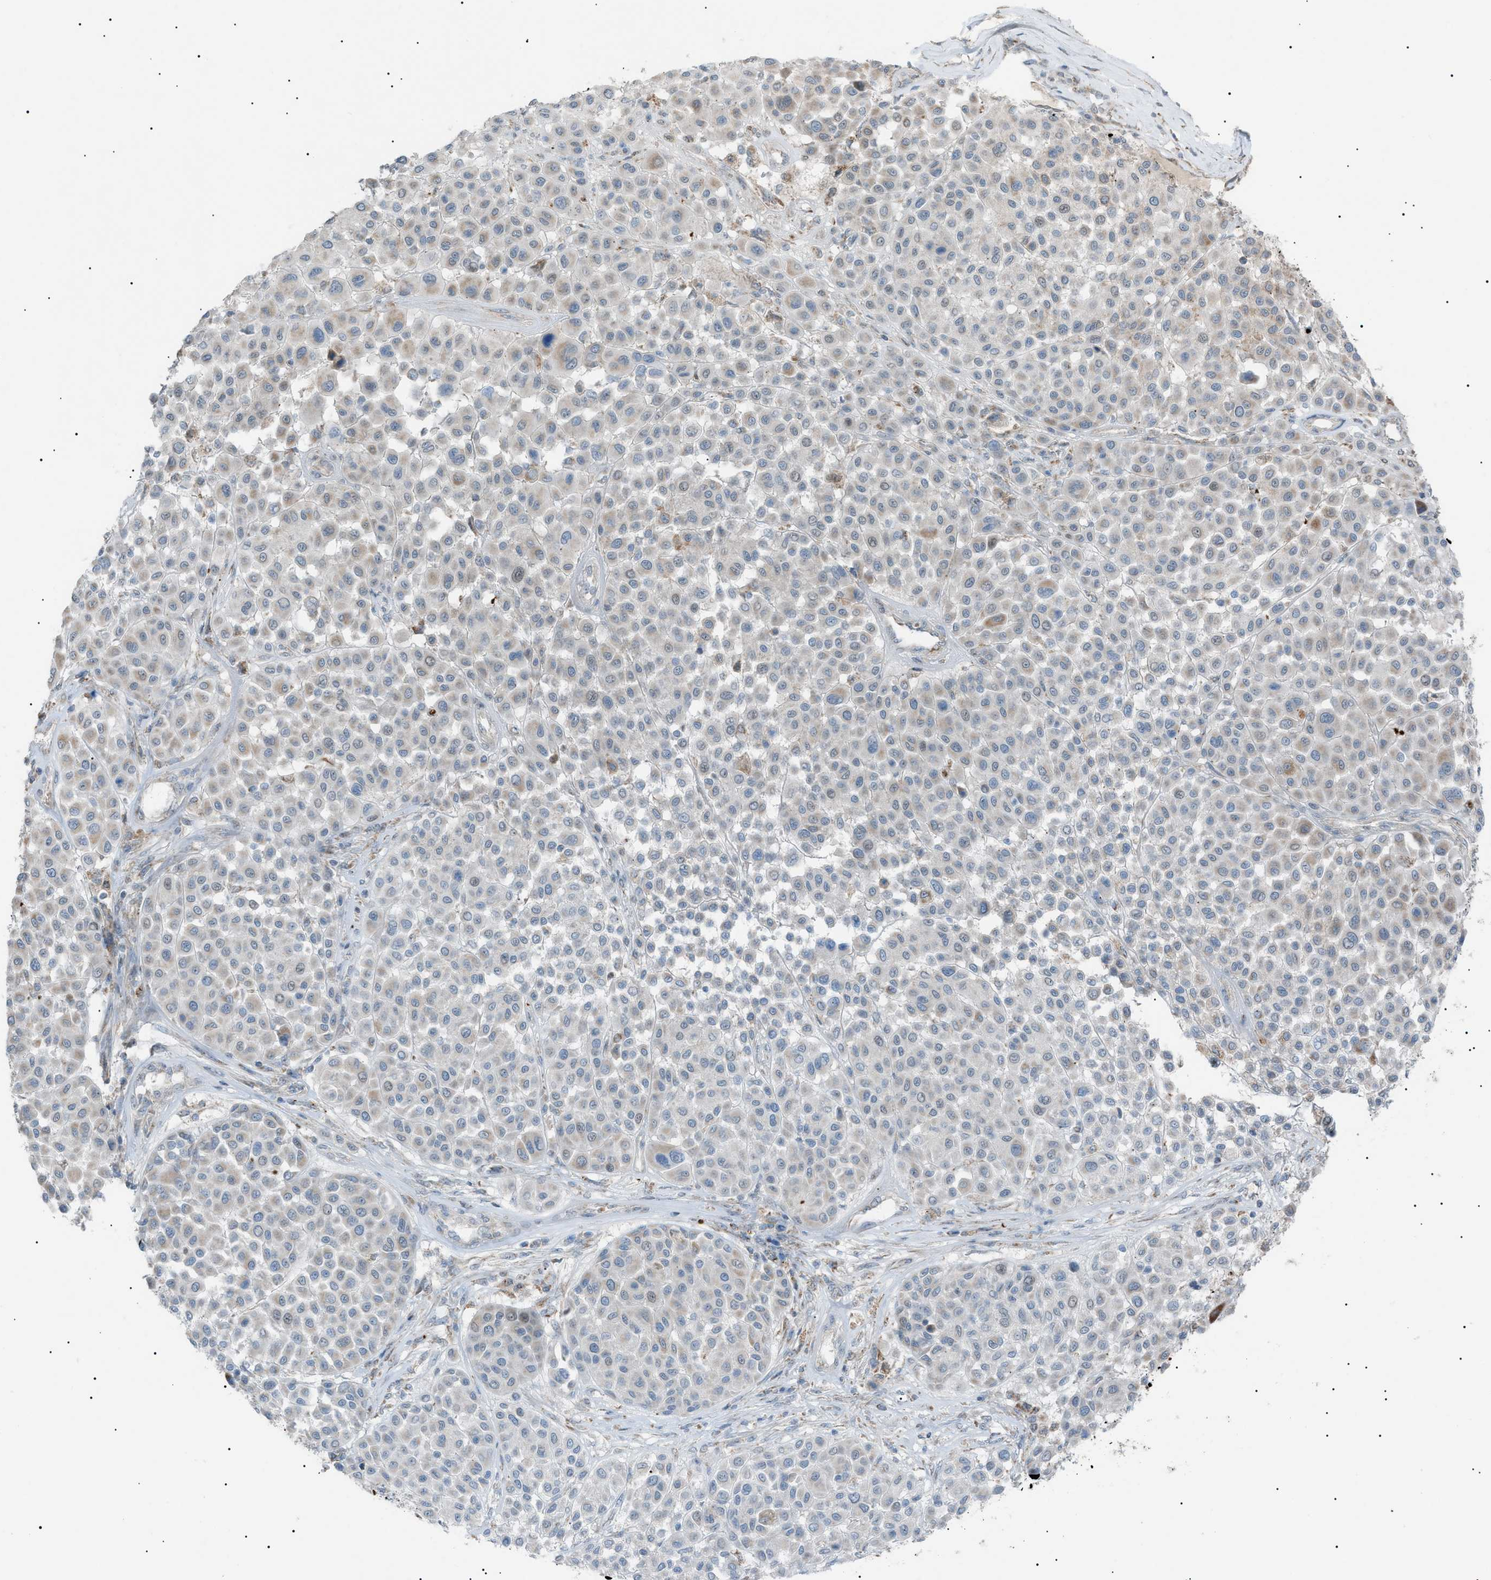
{"staining": {"intensity": "weak", "quantity": "<25%", "location": "cytoplasmic/membranous"}, "tissue": "melanoma", "cell_type": "Tumor cells", "image_type": "cancer", "snomed": [{"axis": "morphology", "description": "Malignant melanoma, Metastatic site"}, {"axis": "topography", "description": "Soft tissue"}], "caption": "High magnification brightfield microscopy of melanoma stained with DAB (3,3'-diaminobenzidine) (brown) and counterstained with hematoxylin (blue): tumor cells show no significant staining.", "gene": "ZNF516", "patient": {"sex": "male", "age": 41}}